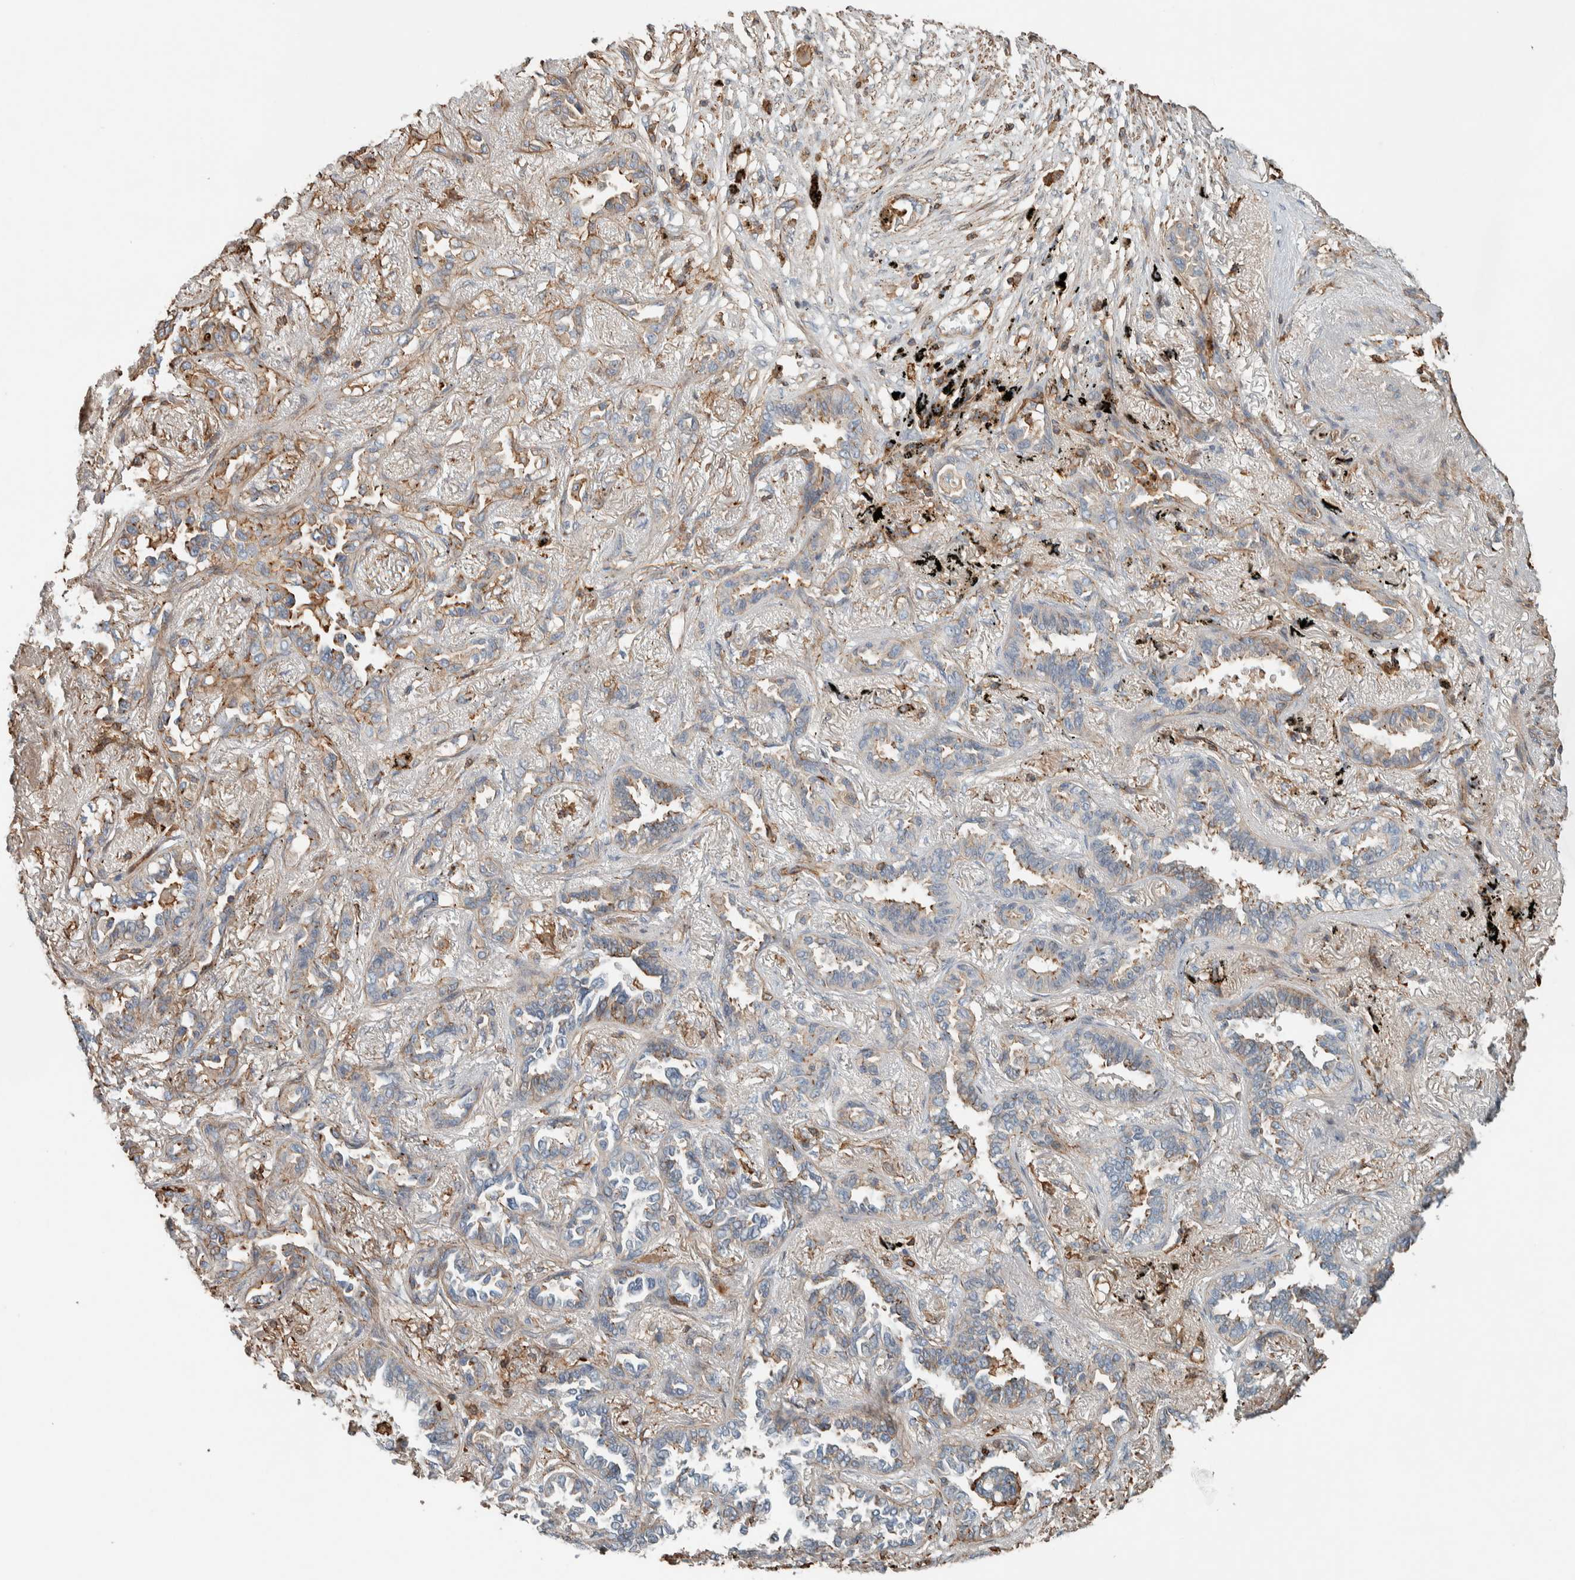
{"staining": {"intensity": "weak", "quantity": "<25%", "location": "cytoplasmic/membranous"}, "tissue": "lung cancer", "cell_type": "Tumor cells", "image_type": "cancer", "snomed": [{"axis": "morphology", "description": "Adenocarcinoma, NOS"}, {"axis": "topography", "description": "Lung"}], "caption": "This is an immunohistochemistry (IHC) micrograph of adenocarcinoma (lung). There is no expression in tumor cells.", "gene": "CTBP2", "patient": {"sex": "male", "age": 59}}